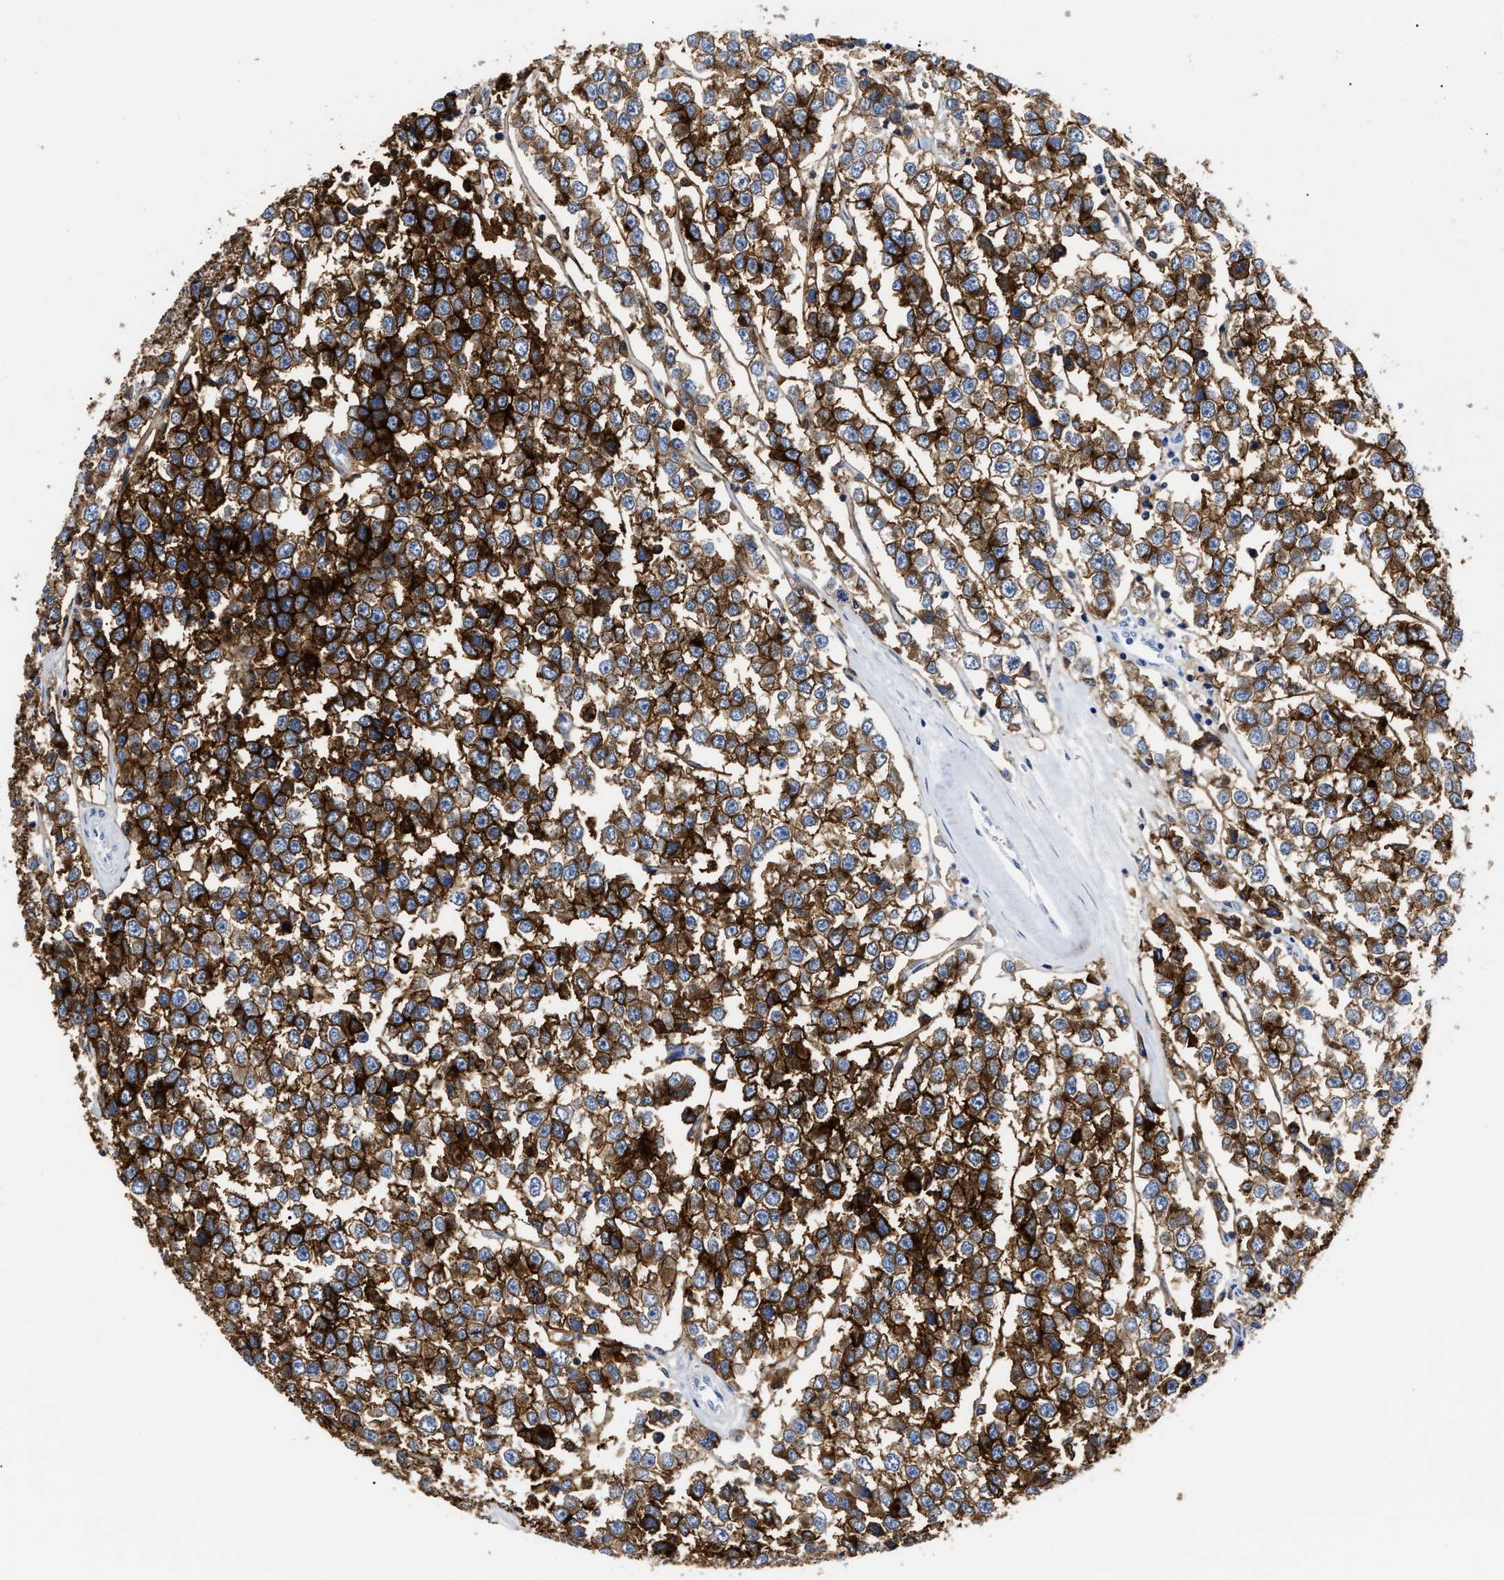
{"staining": {"intensity": "strong", "quantity": ">75%", "location": "cytoplasmic/membranous"}, "tissue": "testis cancer", "cell_type": "Tumor cells", "image_type": "cancer", "snomed": [{"axis": "morphology", "description": "Seminoma, NOS"}, {"axis": "morphology", "description": "Carcinoma, Embryonal, NOS"}, {"axis": "topography", "description": "Testis"}], "caption": "Immunohistochemistry staining of seminoma (testis), which reveals high levels of strong cytoplasmic/membranous expression in approximately >75% of tumor cells indicating strong cytoplasmic/membranous protein expression. The staining was performed using DAB (brown) for protein detection and nuclei were counterstained in hematoxylin (blue).", "gene": "ALPG", "patient": {"sex": "male", "age": 52}}